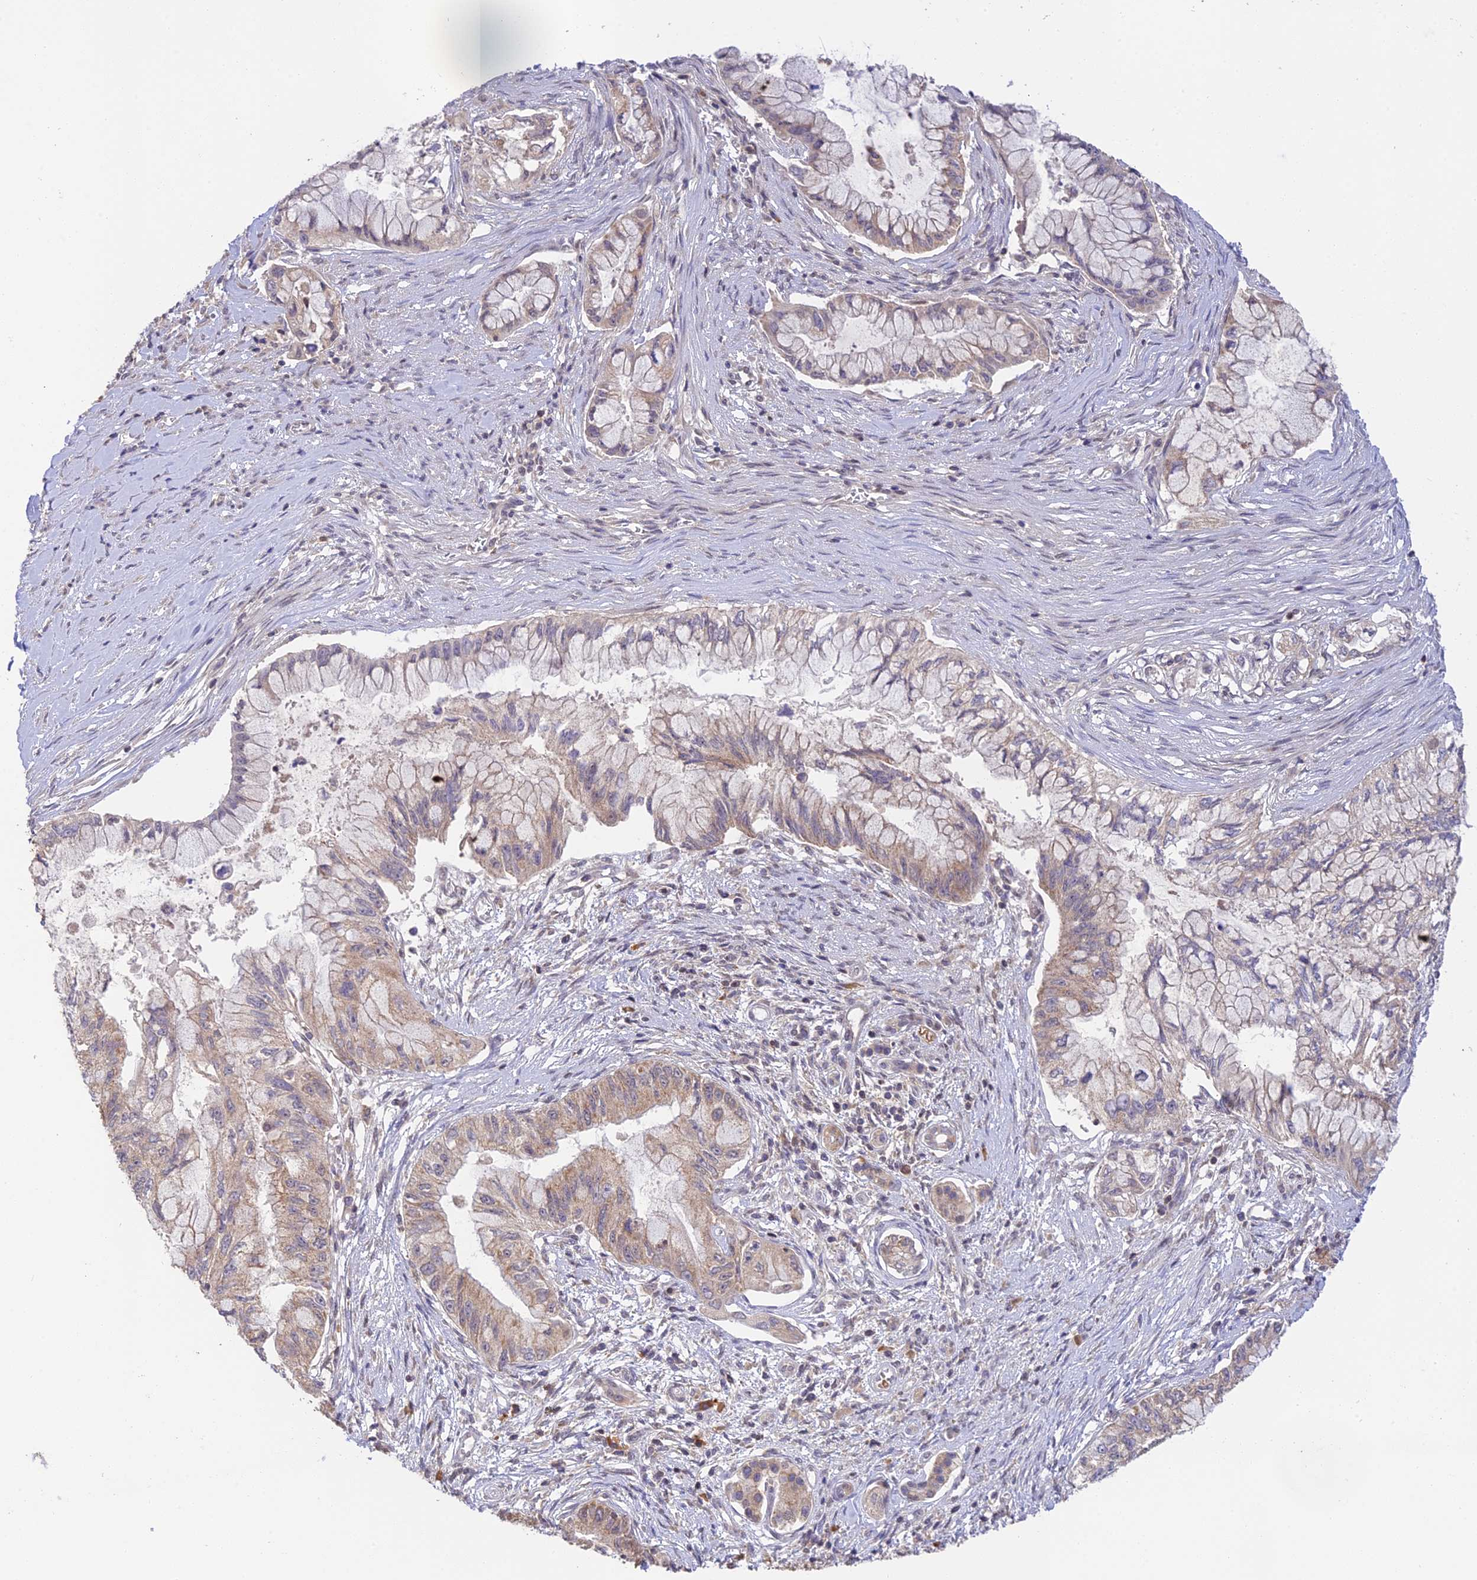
{"staining": {"intensity": "weak", "quantity": "<25%", "location": "cytoplasmic/membranous"}, "tissue": "pancreatic cancer", "cell_type": "Tumor cells", "image_type": "cancer", "snomed": [{"axis": "morphology", "description": "Adenocarcinoma, NOS"}, {"axis": "topography", "description": "Pancreas"}], "caption": "Immunohistochemistry image of neoplastic tissue: pancreatic adenocarcinoma stained with DAB displays no significant protein staining in tumor cells. Brightfield microscopy of IHC stained with DAB (3,3'-diaminobenzidine) (brown) and hematoxylin (blue), captured at high magnification.", "gene": "PEX16", "patient": {"sex": "male", "age": 48}}